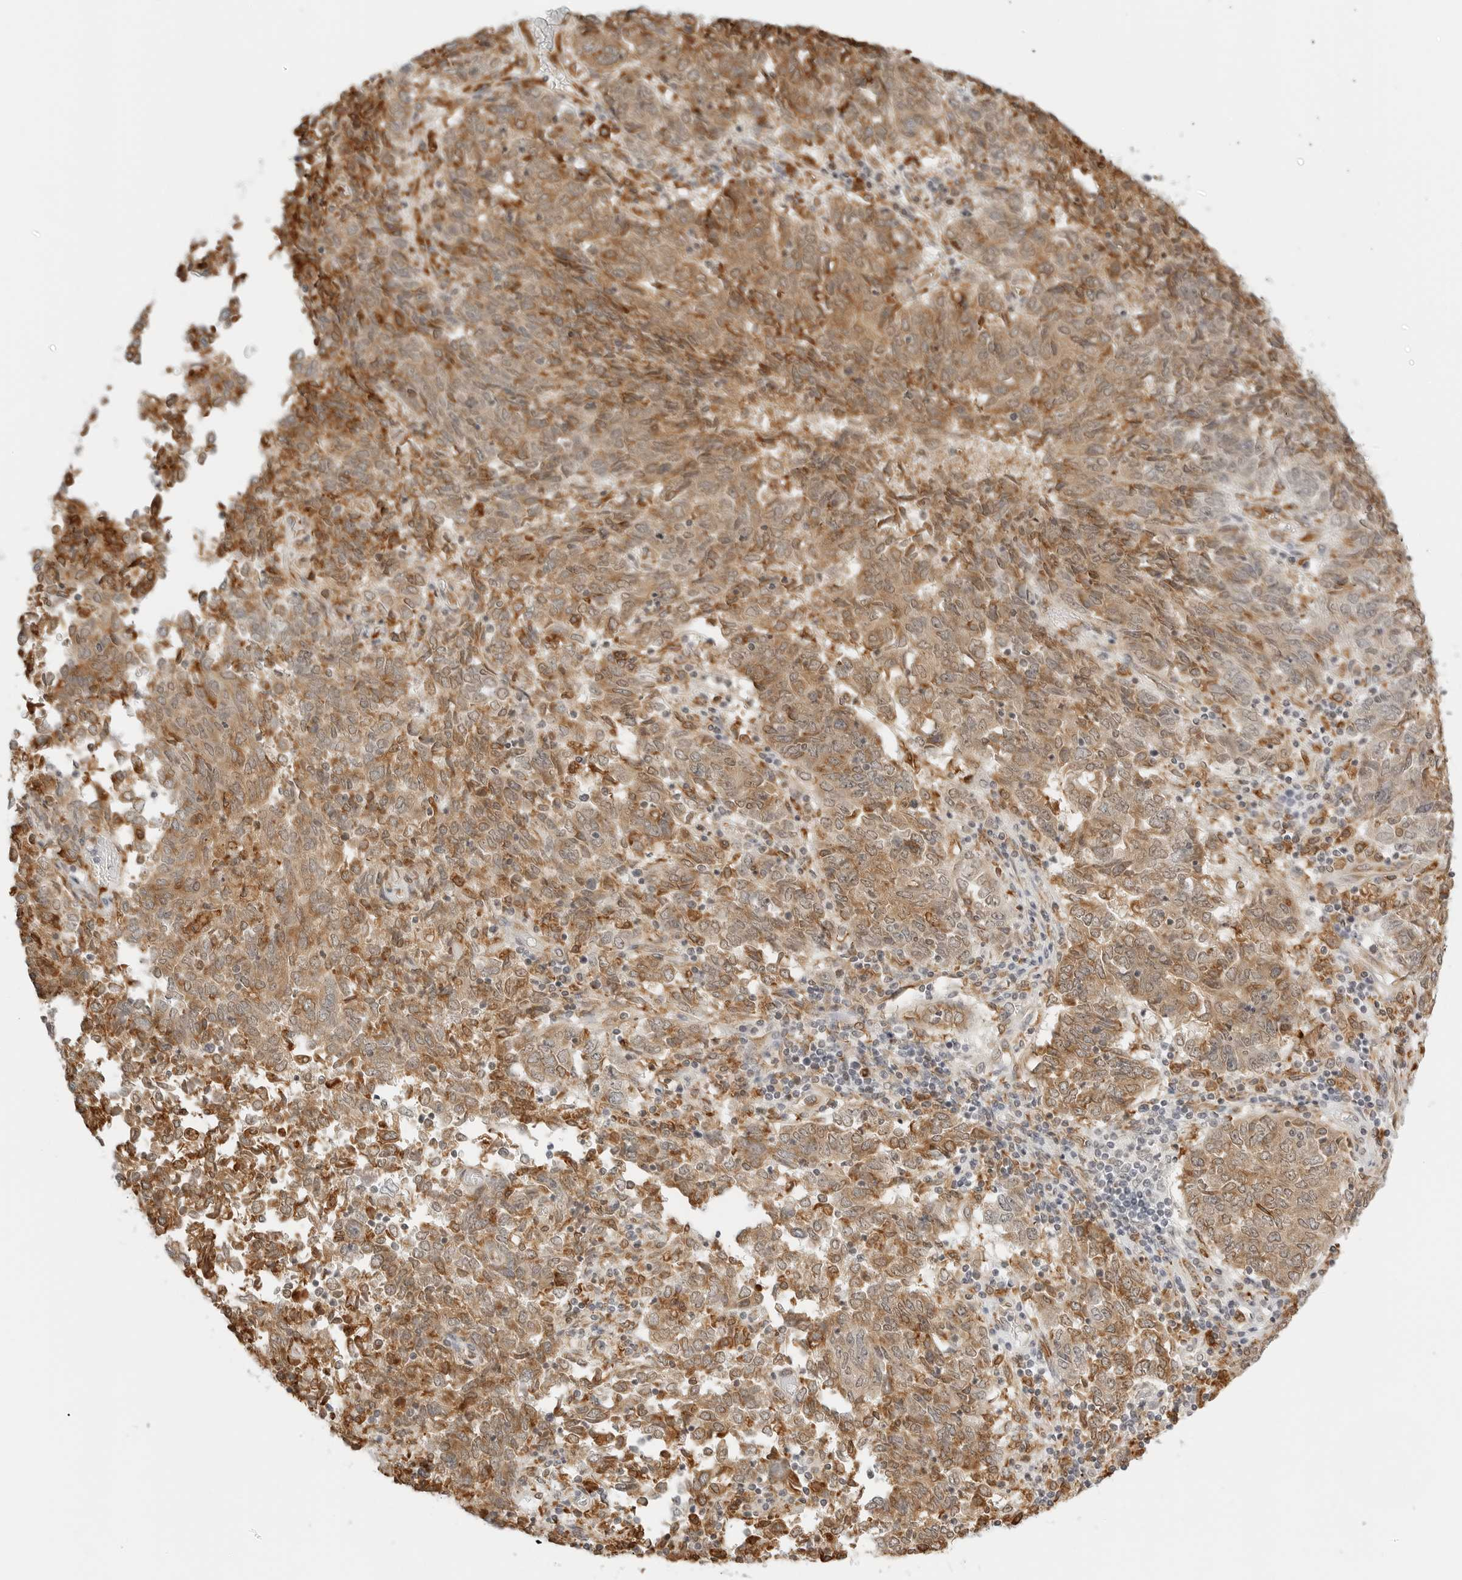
{"staining": {"intensity": "moderate", "quantity": ">75%", "location": "cytoplasmic/membranous"}, "tissue": "endometrial cancer", "cell_type": "Tumor cells", "image_type": "cancer", "snomed": [{"axis": "morphology", "description": "Adenocarcinoma, NOS"}, {"axis": "topography", "description": "Endometrium"}], "caption": "This histopathology image exhibits endometrial cancer (adenocarcinoma) stained with IHC to label a protein in brown. The cytoplasmic/membranous of tumor cells show moderate positivity for the protein. Nuclei are counter-stained blue.", "gene": "THEM4", "patient": {"sex": "female", "age": 80}}